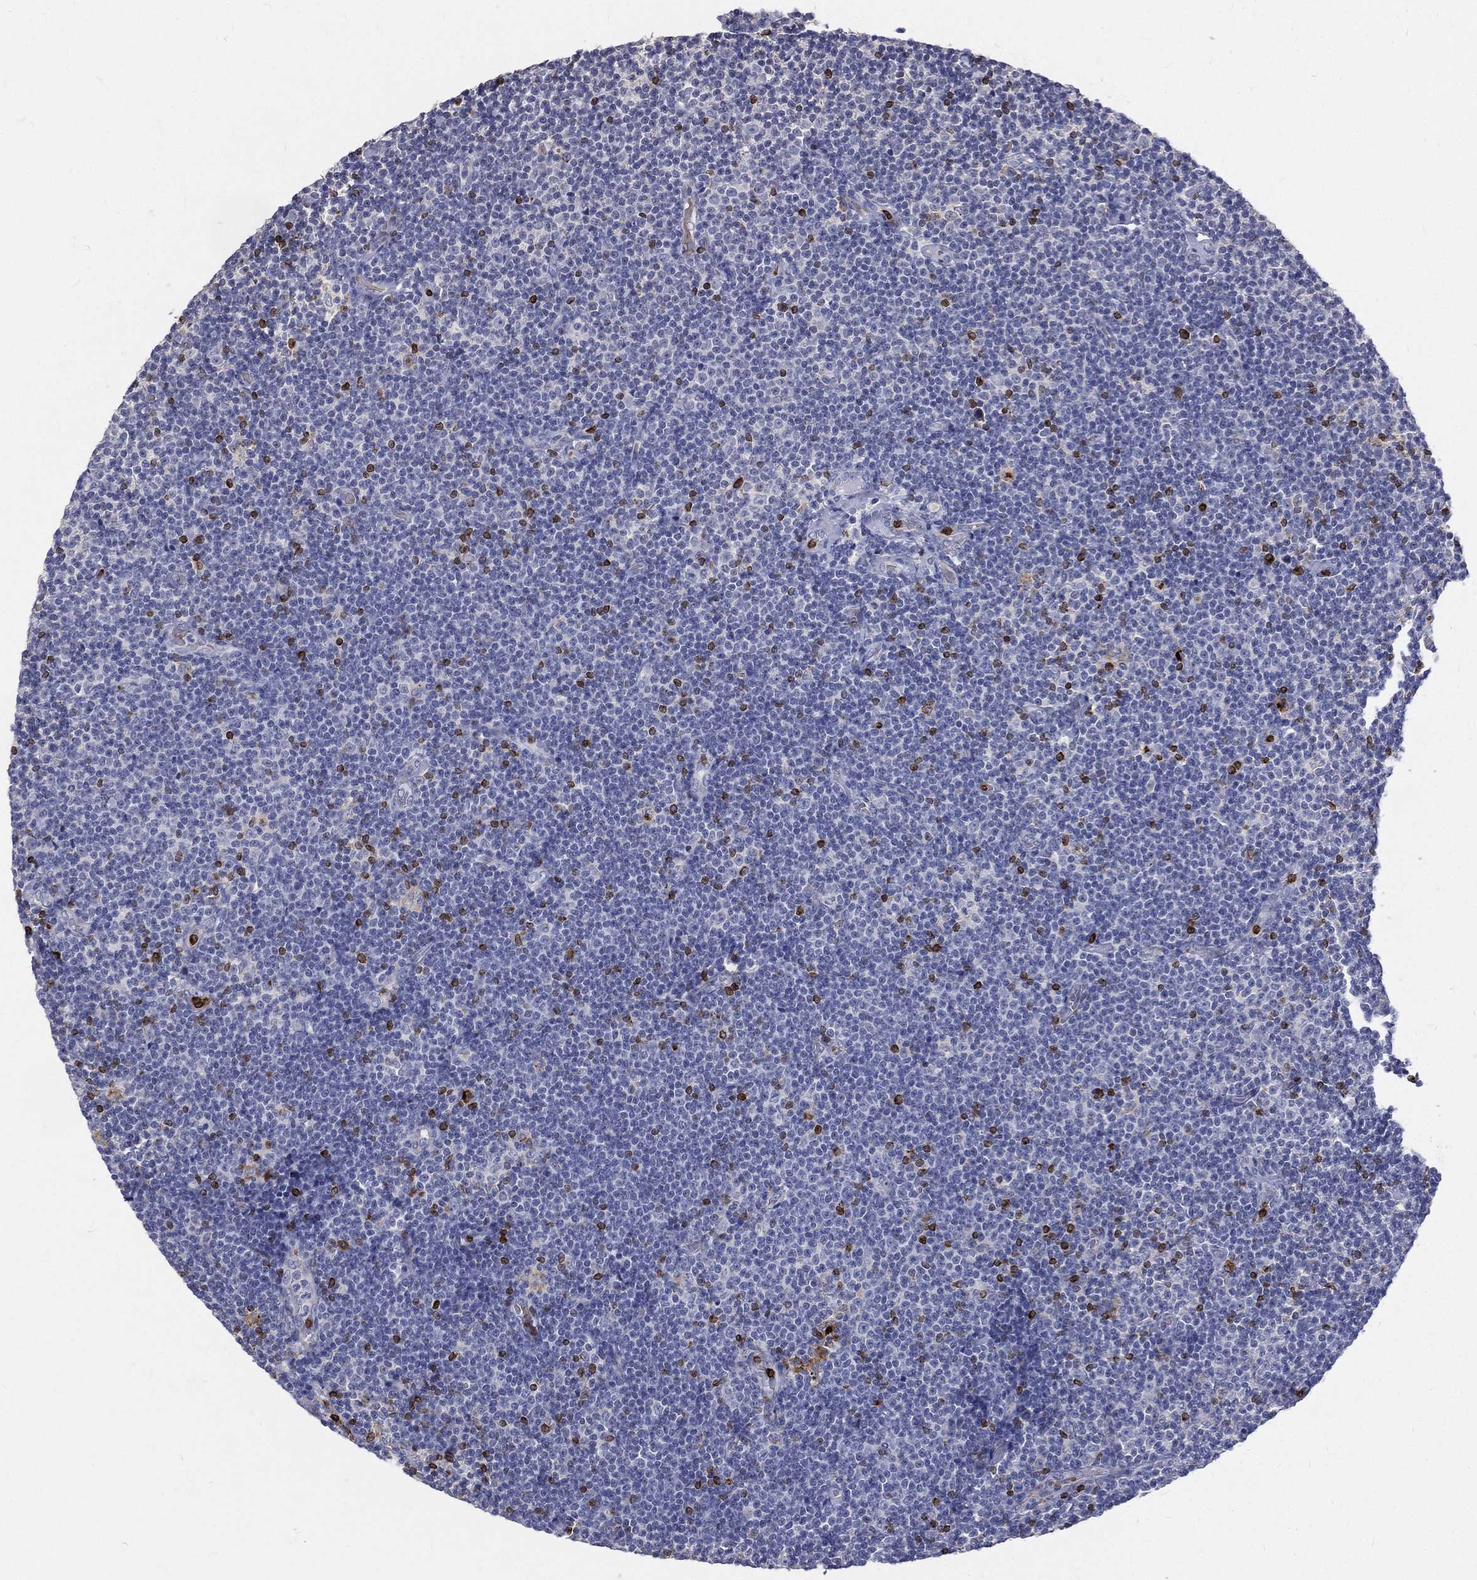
{"staining": {"intensity": "negative", "quantity": "none", "location": "none"}, "tissue": "lymphoma", "cell_type": "Tumor cells", "image_type": "cancer", "snomed": [{"axis": "morphology", "description": "Malignant lymphoma, non-Hodgkin's type, Low grade"}, {"axis": "topography", "description": "Lymph node"}], "caption": "This is an immunohistochemistry image of lymphoma. There is no staining in tumor cells.", "gene": "CTSW", "patient": {"sex": "male", "age": 81}}